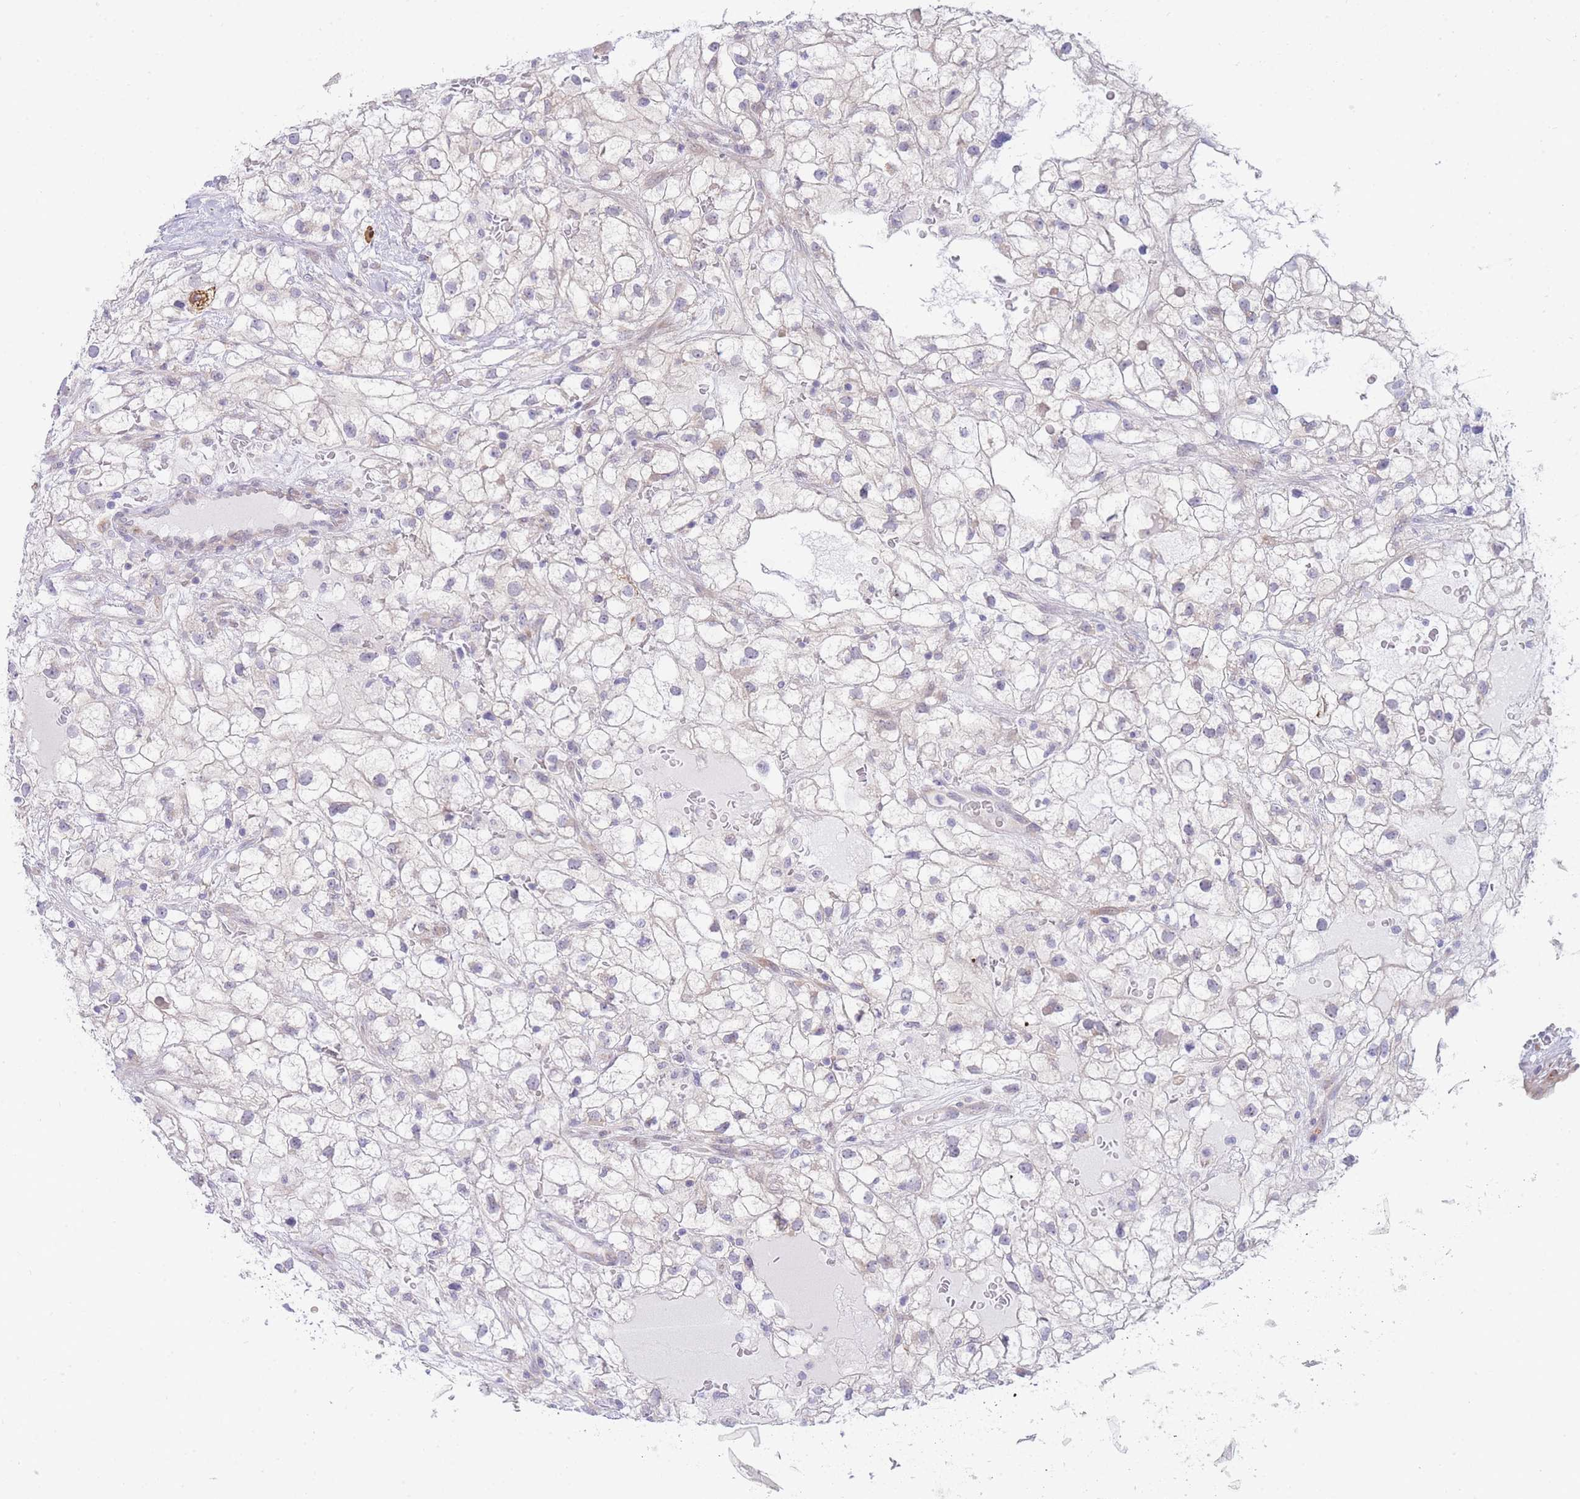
{"staining": {"intensity": "negative", "quantity": "none", "location": "none"}, "tissue": "renal cancer", "cell_type": "Tumor cells", "image_type": "cancer", "snomed": [{"axis": "morphology", "description": "Adenocarcinoma, NOS"}, {"axis": "topography", "description": "Kidney"}], "caption": "Immunohistochemistry (IHC) photomicrograph of human renal cancer stained for a protein (brown), which displays no staining in tumor cells. The staining is performed using DAB brown chromogen with nuclei counter-stained in using hematoxylin.", "gene": "ZNF510", "patient": {"sex": "male", "age": 59}}